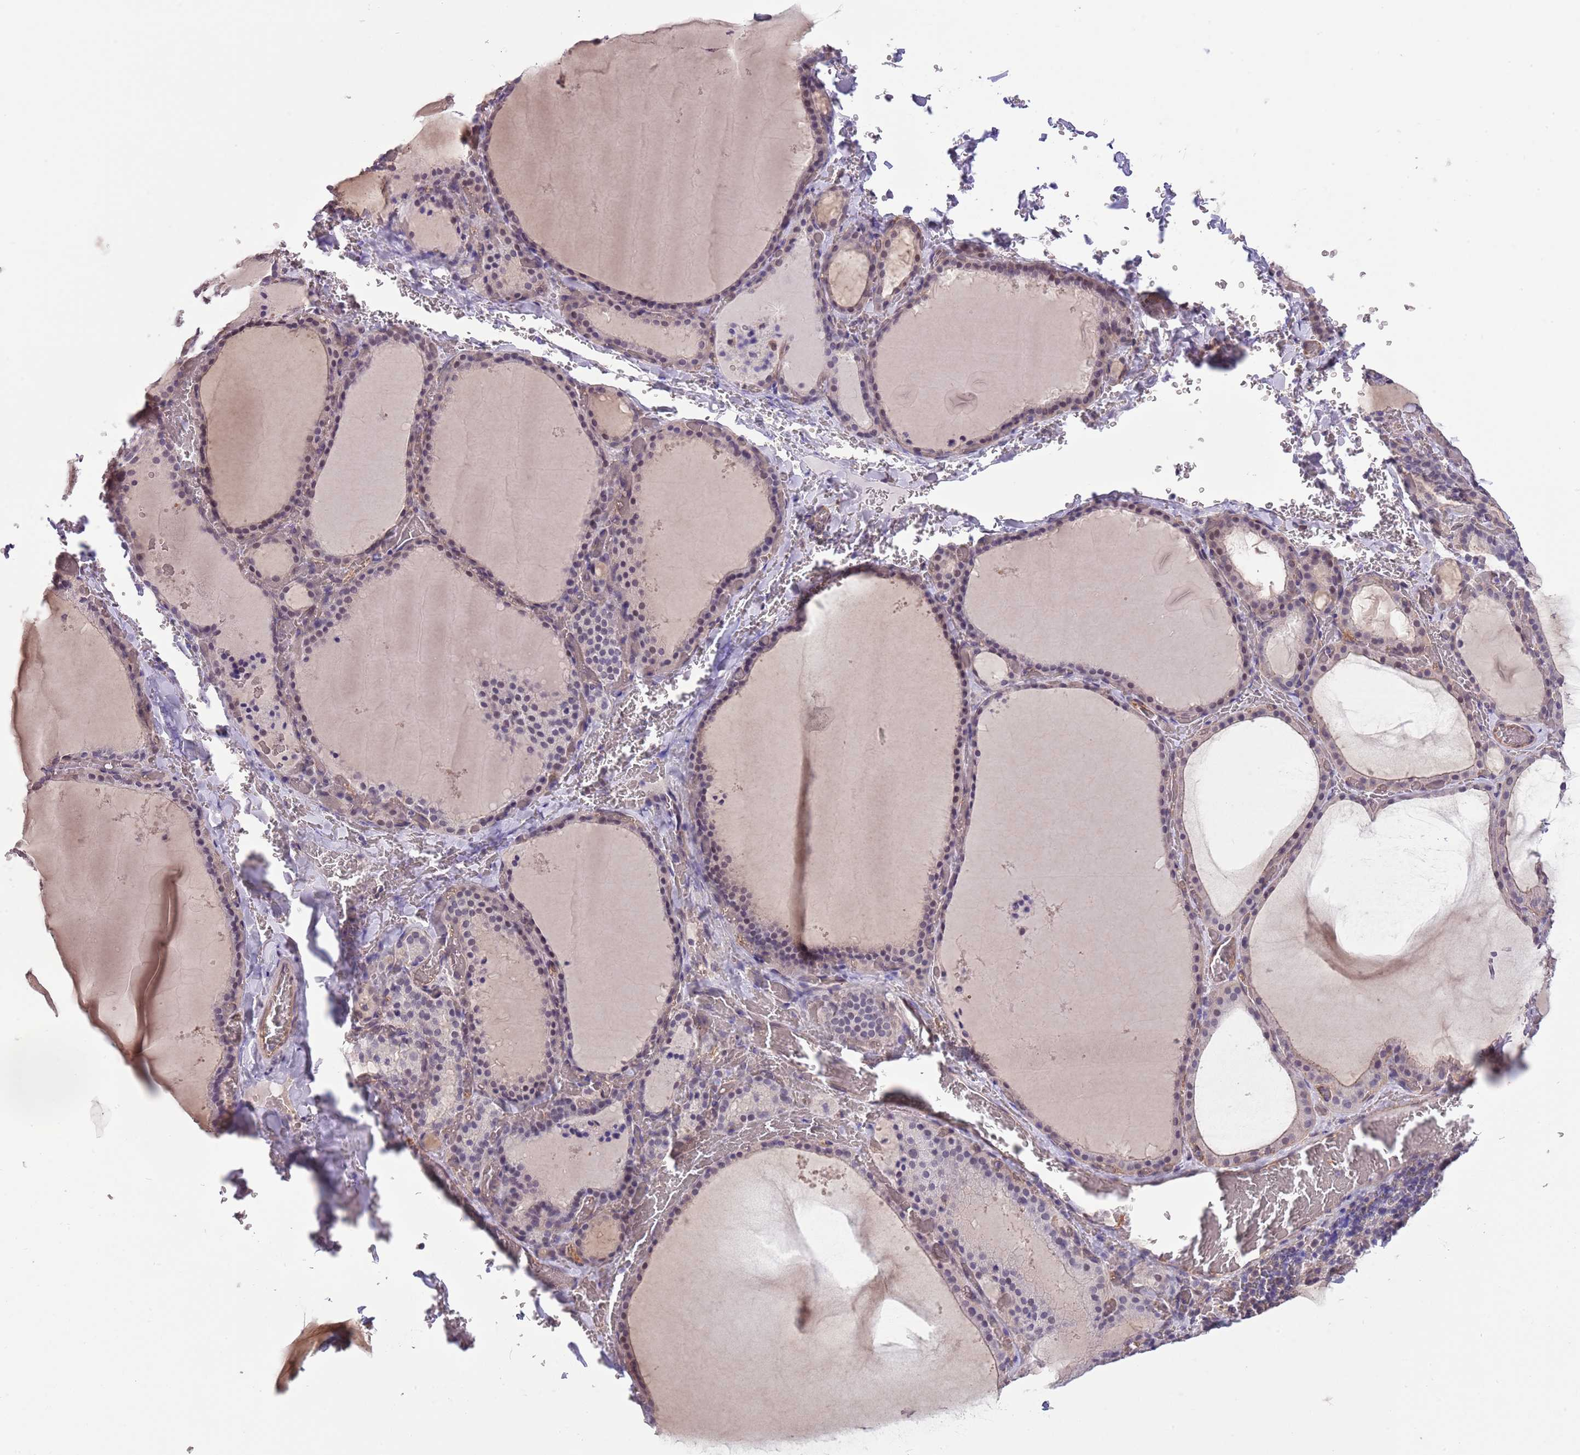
{"staining": {"intensity": "moderate", "quantity": "25%-75%", "location": "nuclear"}, "tissue": "thyroid gland", "cell_type": "Glandular cells", "image_type": "normal", "snomed": [{"axis": "morphology", "description": "Normal tissue, NOS"}, {"axis": "topography", "description": "Thyroid gland"}], "caption": "Protein expression analysis of unremarkable thyroid gland demonstrates moderate nuclear positivity in approximately 25%-75% of glandular cells.", "gene": "CREBZF", "patient": {"sex": "female", "age": 39}}